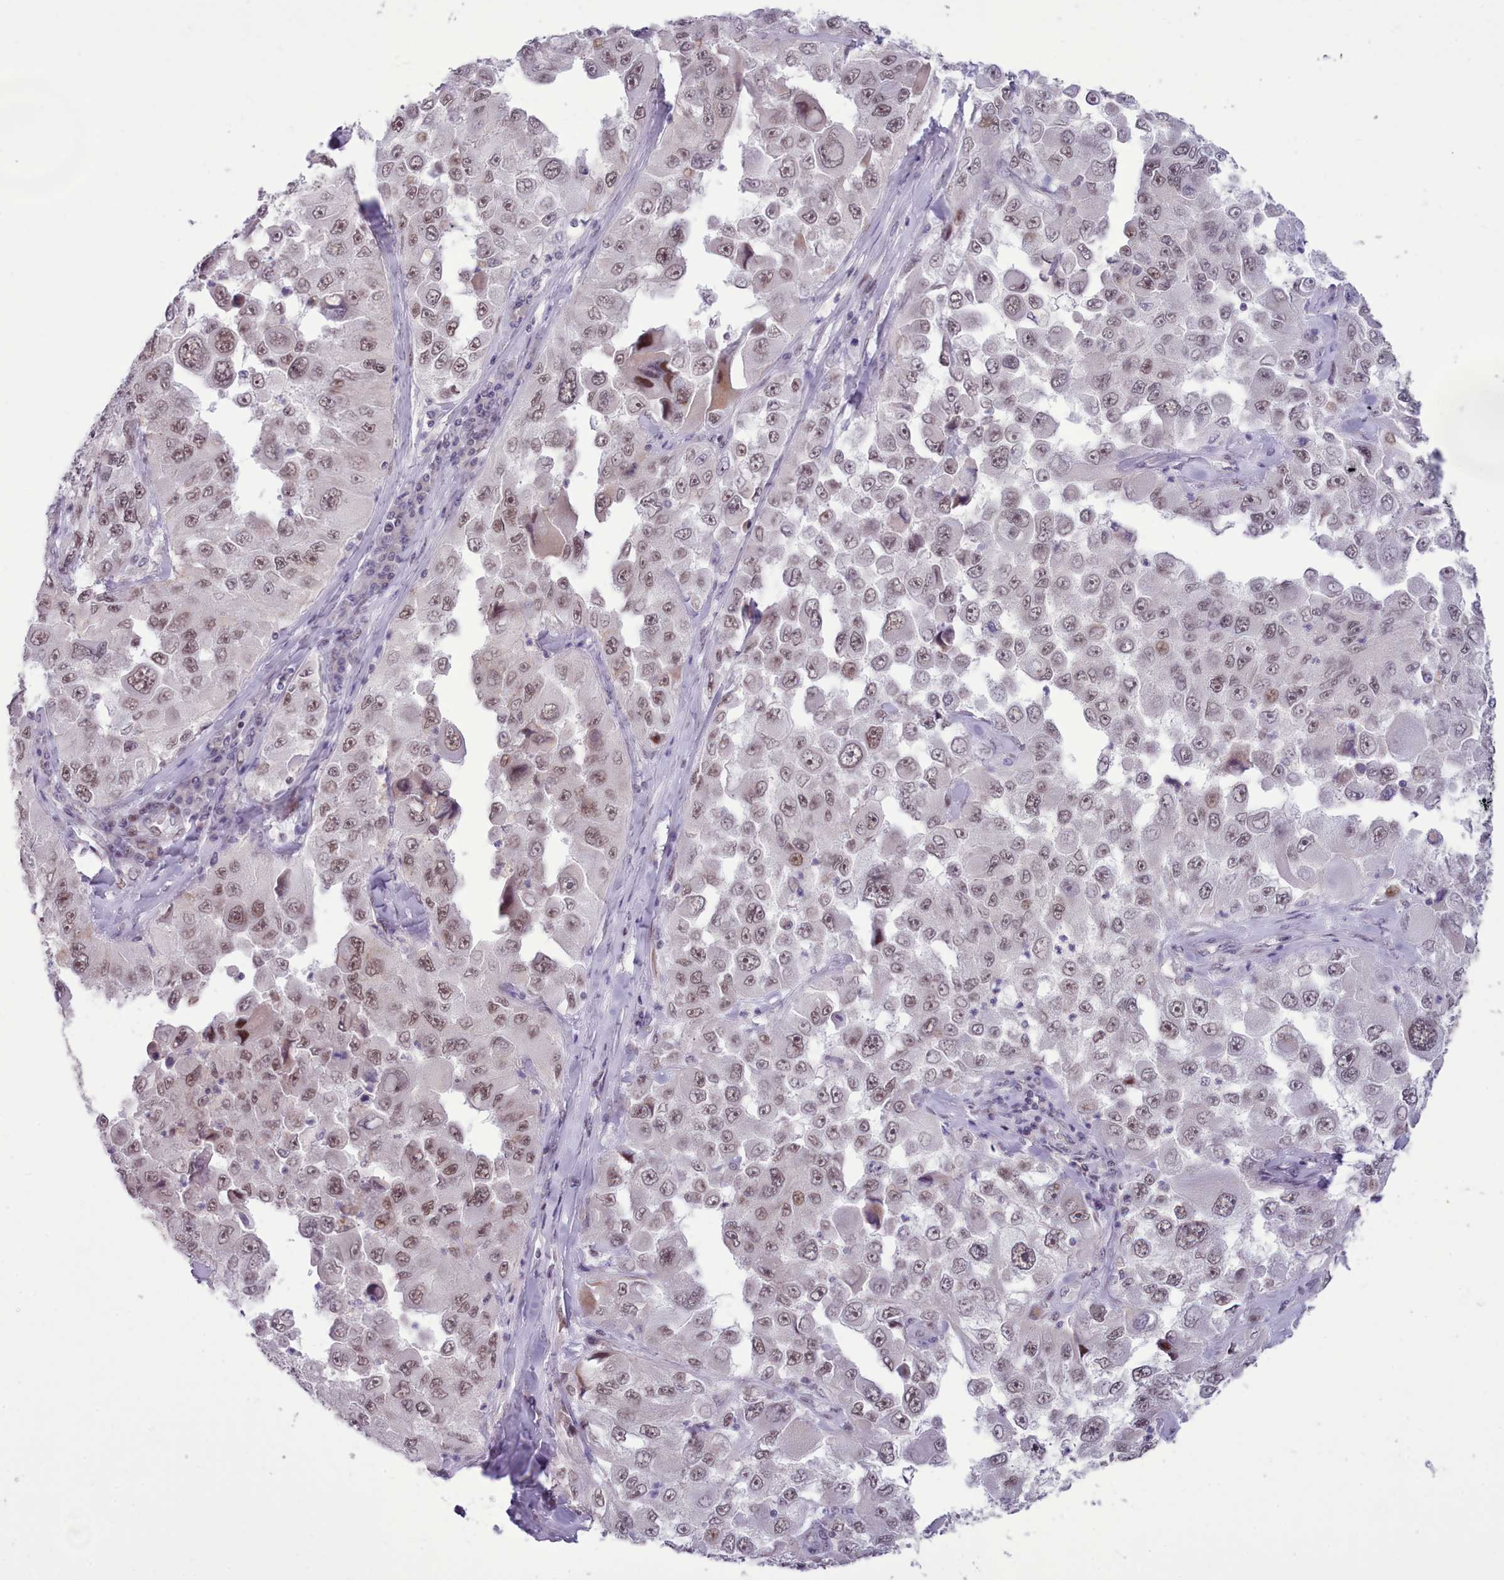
{"staining": {"intensity": "weak", "quantity": ">75%", "location": "nuclear"}, "tissue": "melanoma", "cell_type": "Tumor cells", "image_type": "cancer", "snomed": [{"axis": "morphology", "description": "Malignant melanoma, Metastatic site"}, {"axis": "topography", "description": "Lymph node"}], "caption": "Tumor cells display low levels of weak nuclear expression in about >75% of cells in human melanoma.", "gene": "RFX1", "patient": {"sex": "male", "age": 62}}